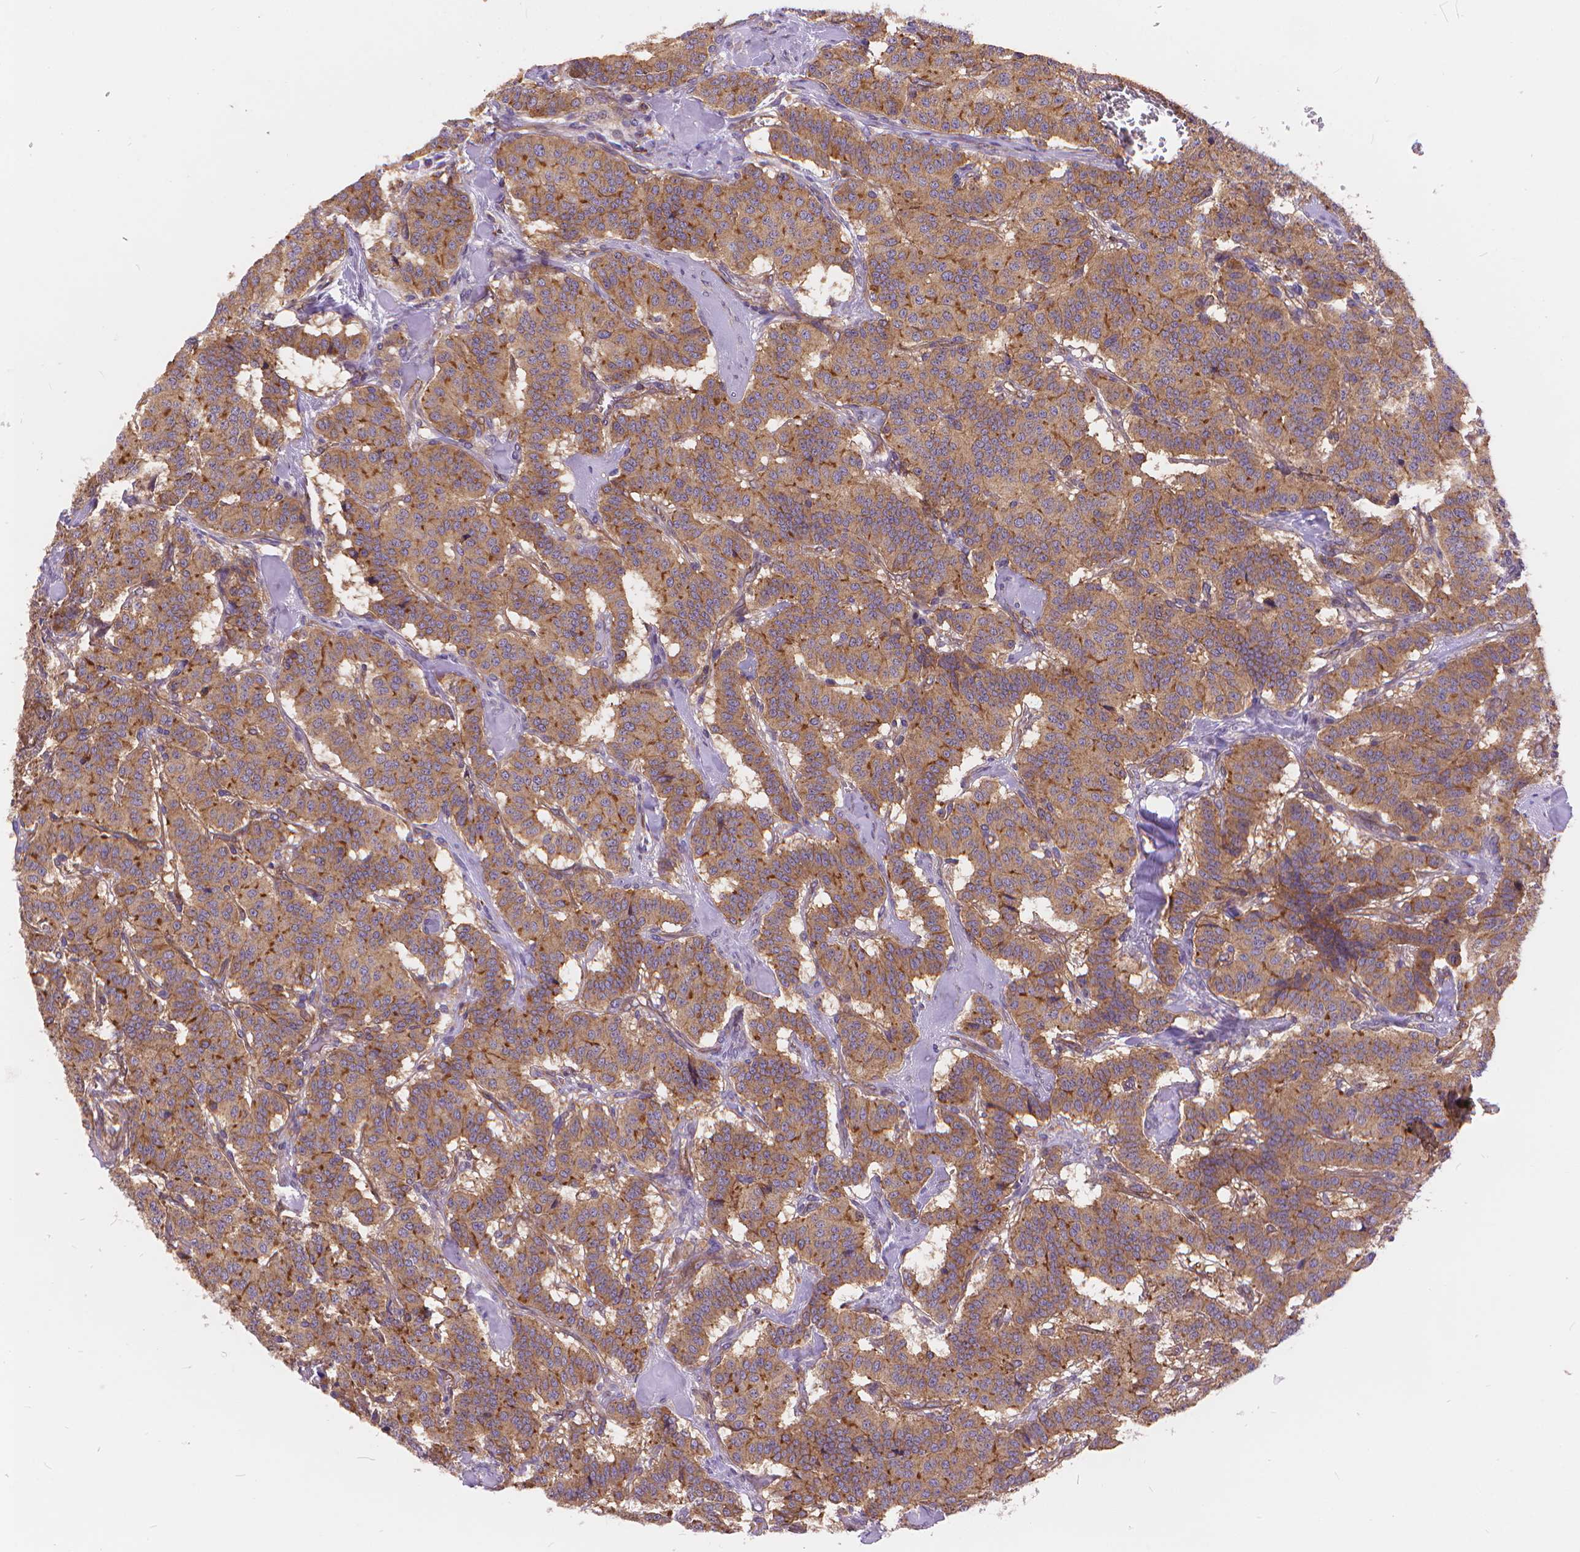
{"staining": {"intensity": "moderate", "quantity": "<25%", "location": "cytoplasmic/membranous"}, "tissue": "carcinoid", "cell_type": "Tumor cells", "image_type": "cancer", "snomed": [{"axis": "morphology", "description": "Normal tissue, NOS"}, {"axis": "morphology", "description": "Carcinoid, malignant, NOS"}, {"axis": "topography", "description": "Lung"}], "caption": "This is a histology image of immunohistochemistry staining of carcinoid (malignant), which shows moderate expression in the cytoplasmic/membranous of tumor cells.", "gene": "ARAP1", "patient": {"sex": "female", "age": 46}}